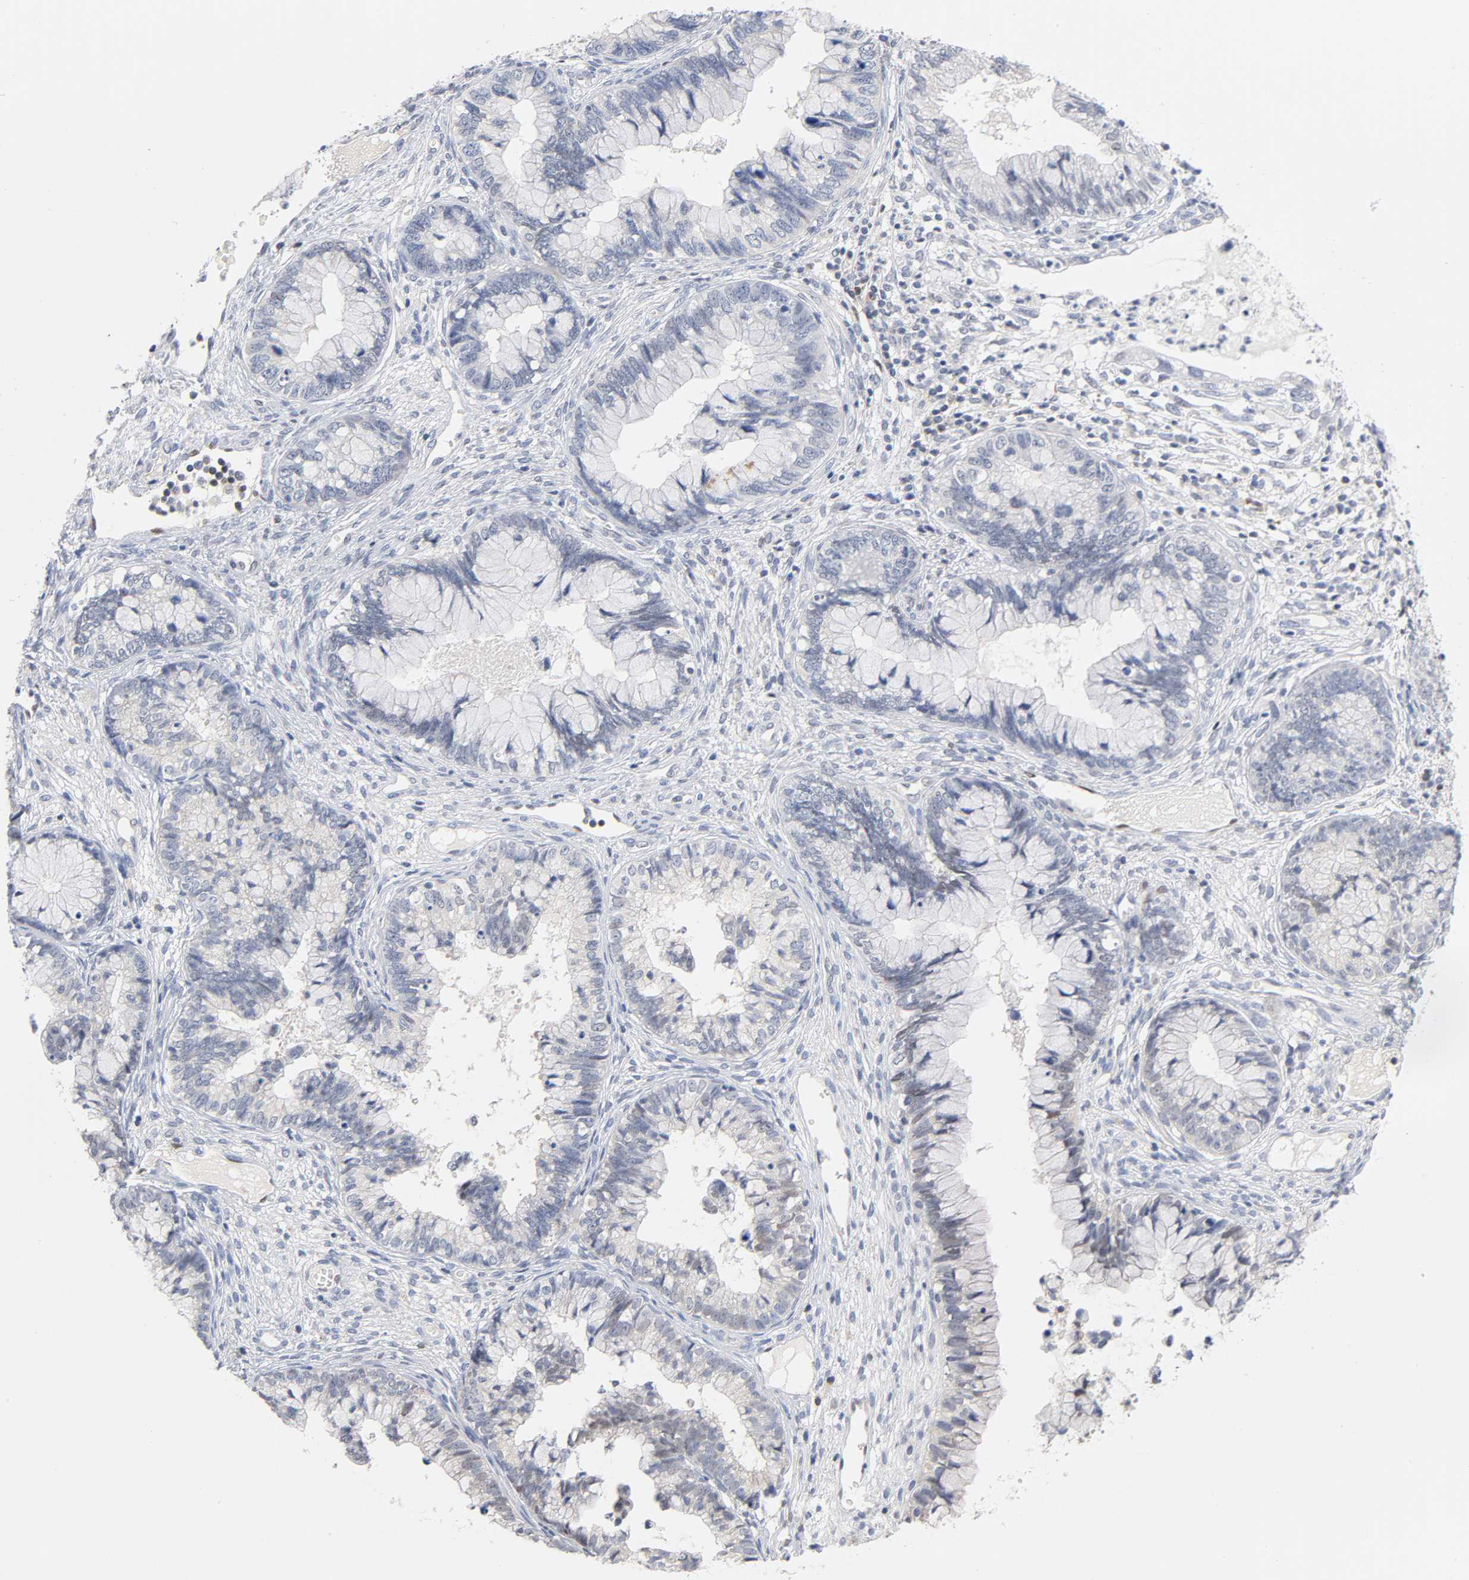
{"staining": {"intensity": "negative", "quantity": "none", "location": "none"}, "tissue": "cervical cancer", "cell_type": "Tumor cells", "image_type": "cancer", "snomed": [{"axis": "morphology", "description": "Adenocarcinoma, NOS"}, {"axis": "topography", "description": "Cervix"}], "caption": "Tumor cells show no significant expression in cervical cancer.", "gene": "NFATC1", "patient": {"sex": "female", "age": 44}}